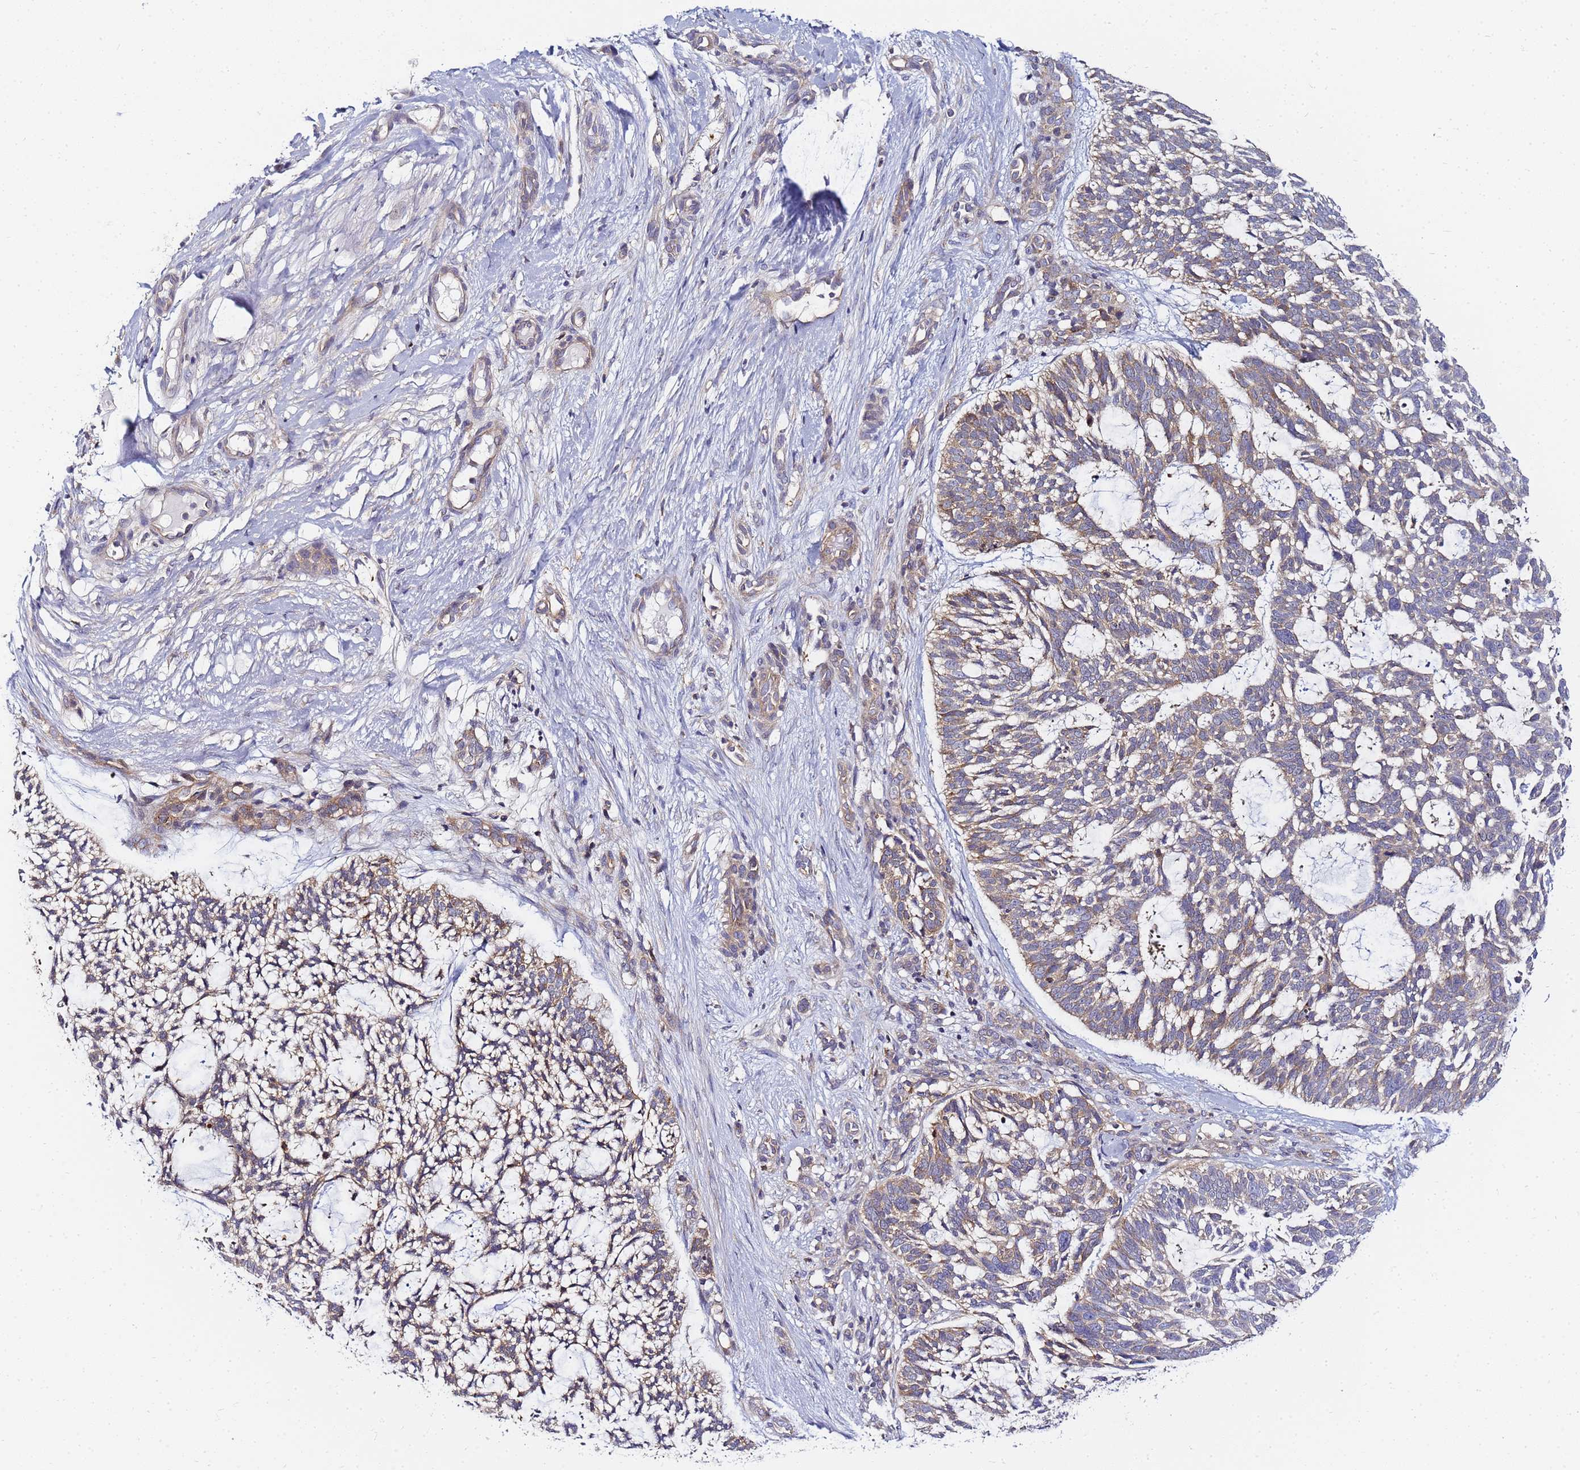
{"staining": {"intensity": "weak", "quantity": "25%-75%", "location": "cytoplasmic/membranous"}, "tissue": "skin cancer", "cell_type": "Tumor cells", "image_type": "cancer", "snomed": [{"axis": "morphology", "description": "Basal cell carcinoma"}, {"axis": "topography", "description": "Skin"}], "caption": "Protein analysis of skin cancer tissue demonstrates weak cytoplasmic/membranous positivity in about 25%-75% of tumor cells. (DAB (3,3'-diaminobenzidine) IHC with brightfield microscopy, high magnification).", "gene": "CHM", "patient": {"sex": "male", "age": 88}}